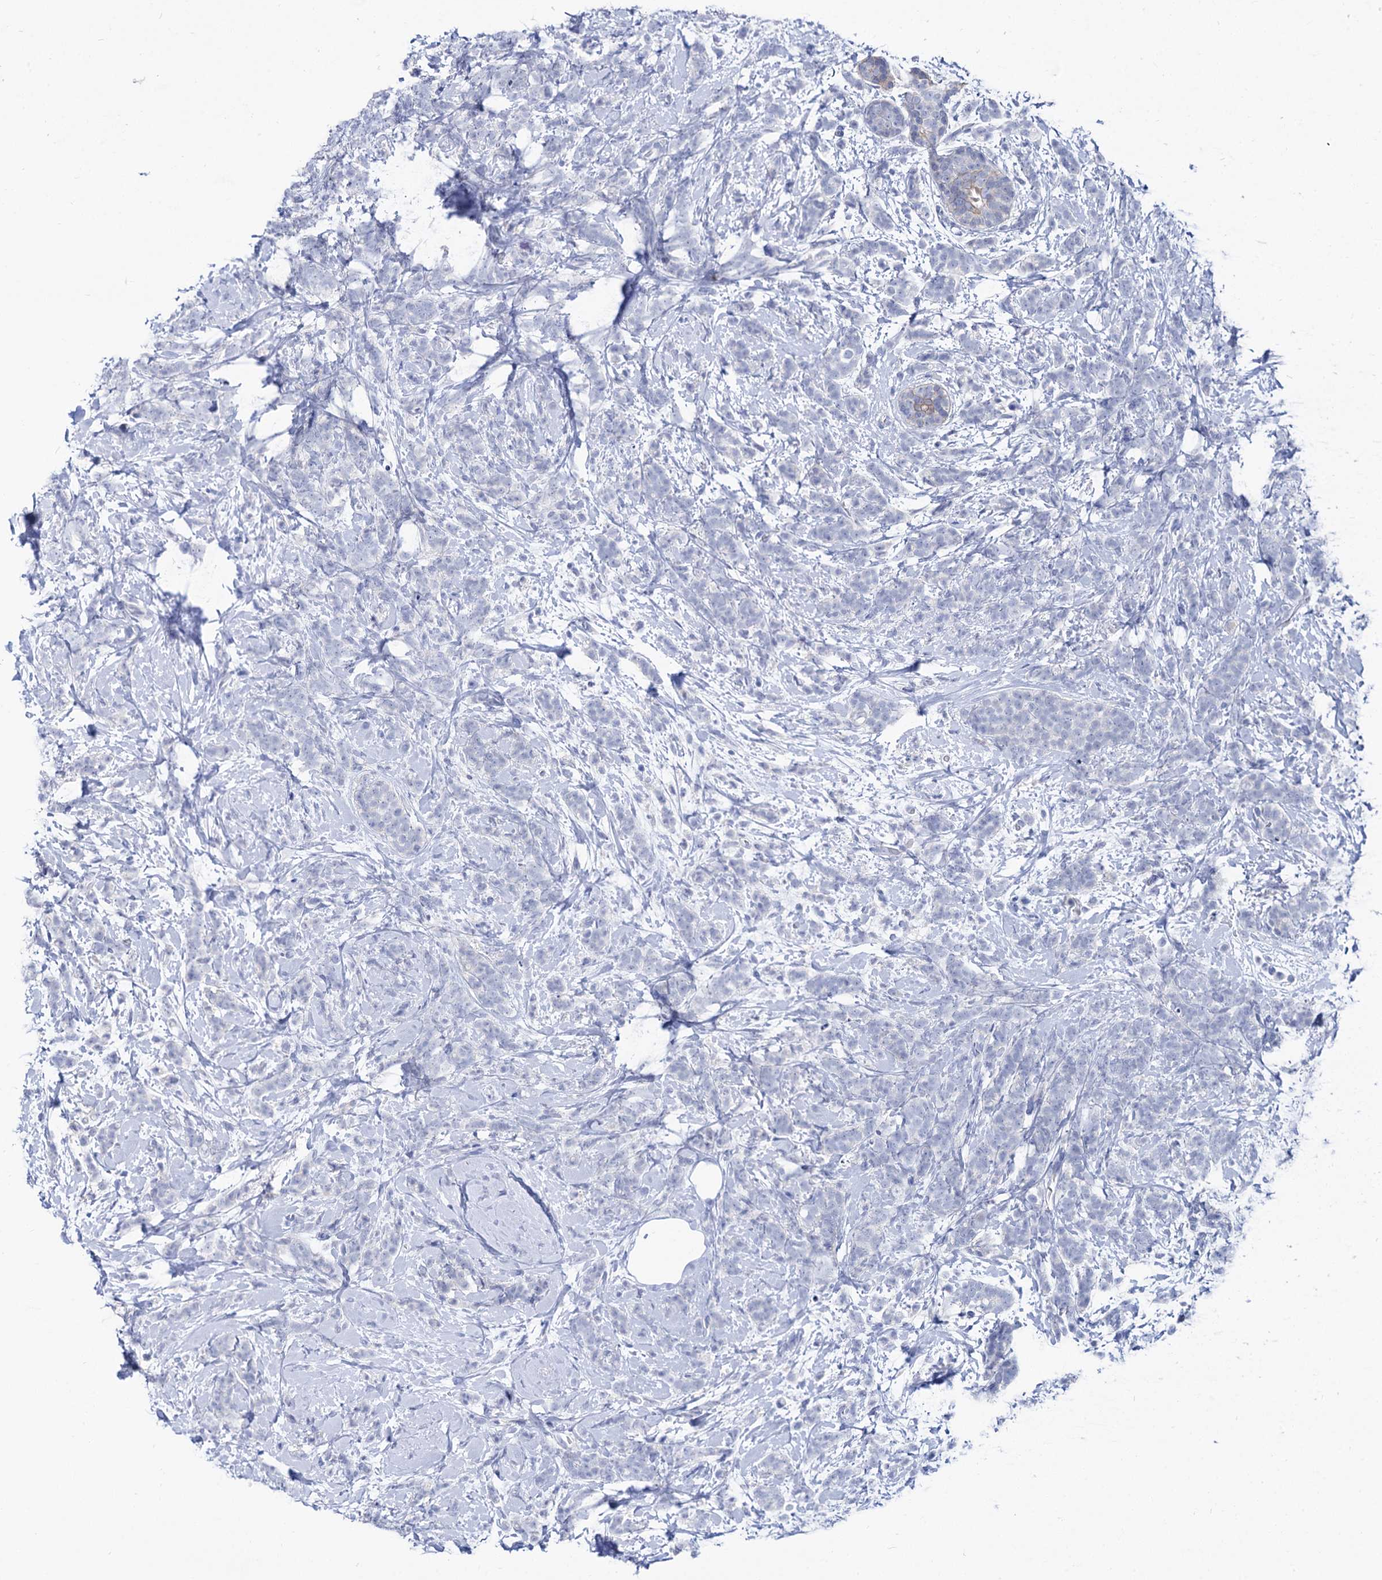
{"staining": {"intensity": "negative", "quantity": "none", "location": "none"}, "tissue": "breast cancer", "cell_type": "Tumor cells", "image_type": "cancer", "snomed": [{"axis": "morphology", "description": "Lobular carcinoma"}, {"axis": "topography", "description": "Breast"}], "caption": "Protein analysis of breast cancer (lobular carcinoma) shows no significant positivity in tumor cells. The staining was performed using DAB to visualize the protein expression in brown, while the nuclei were stained in blue with hematoxylin (Magnification: 20x).", "gene": "NEK10", "patient": {"sex": "female", "age": 58}}